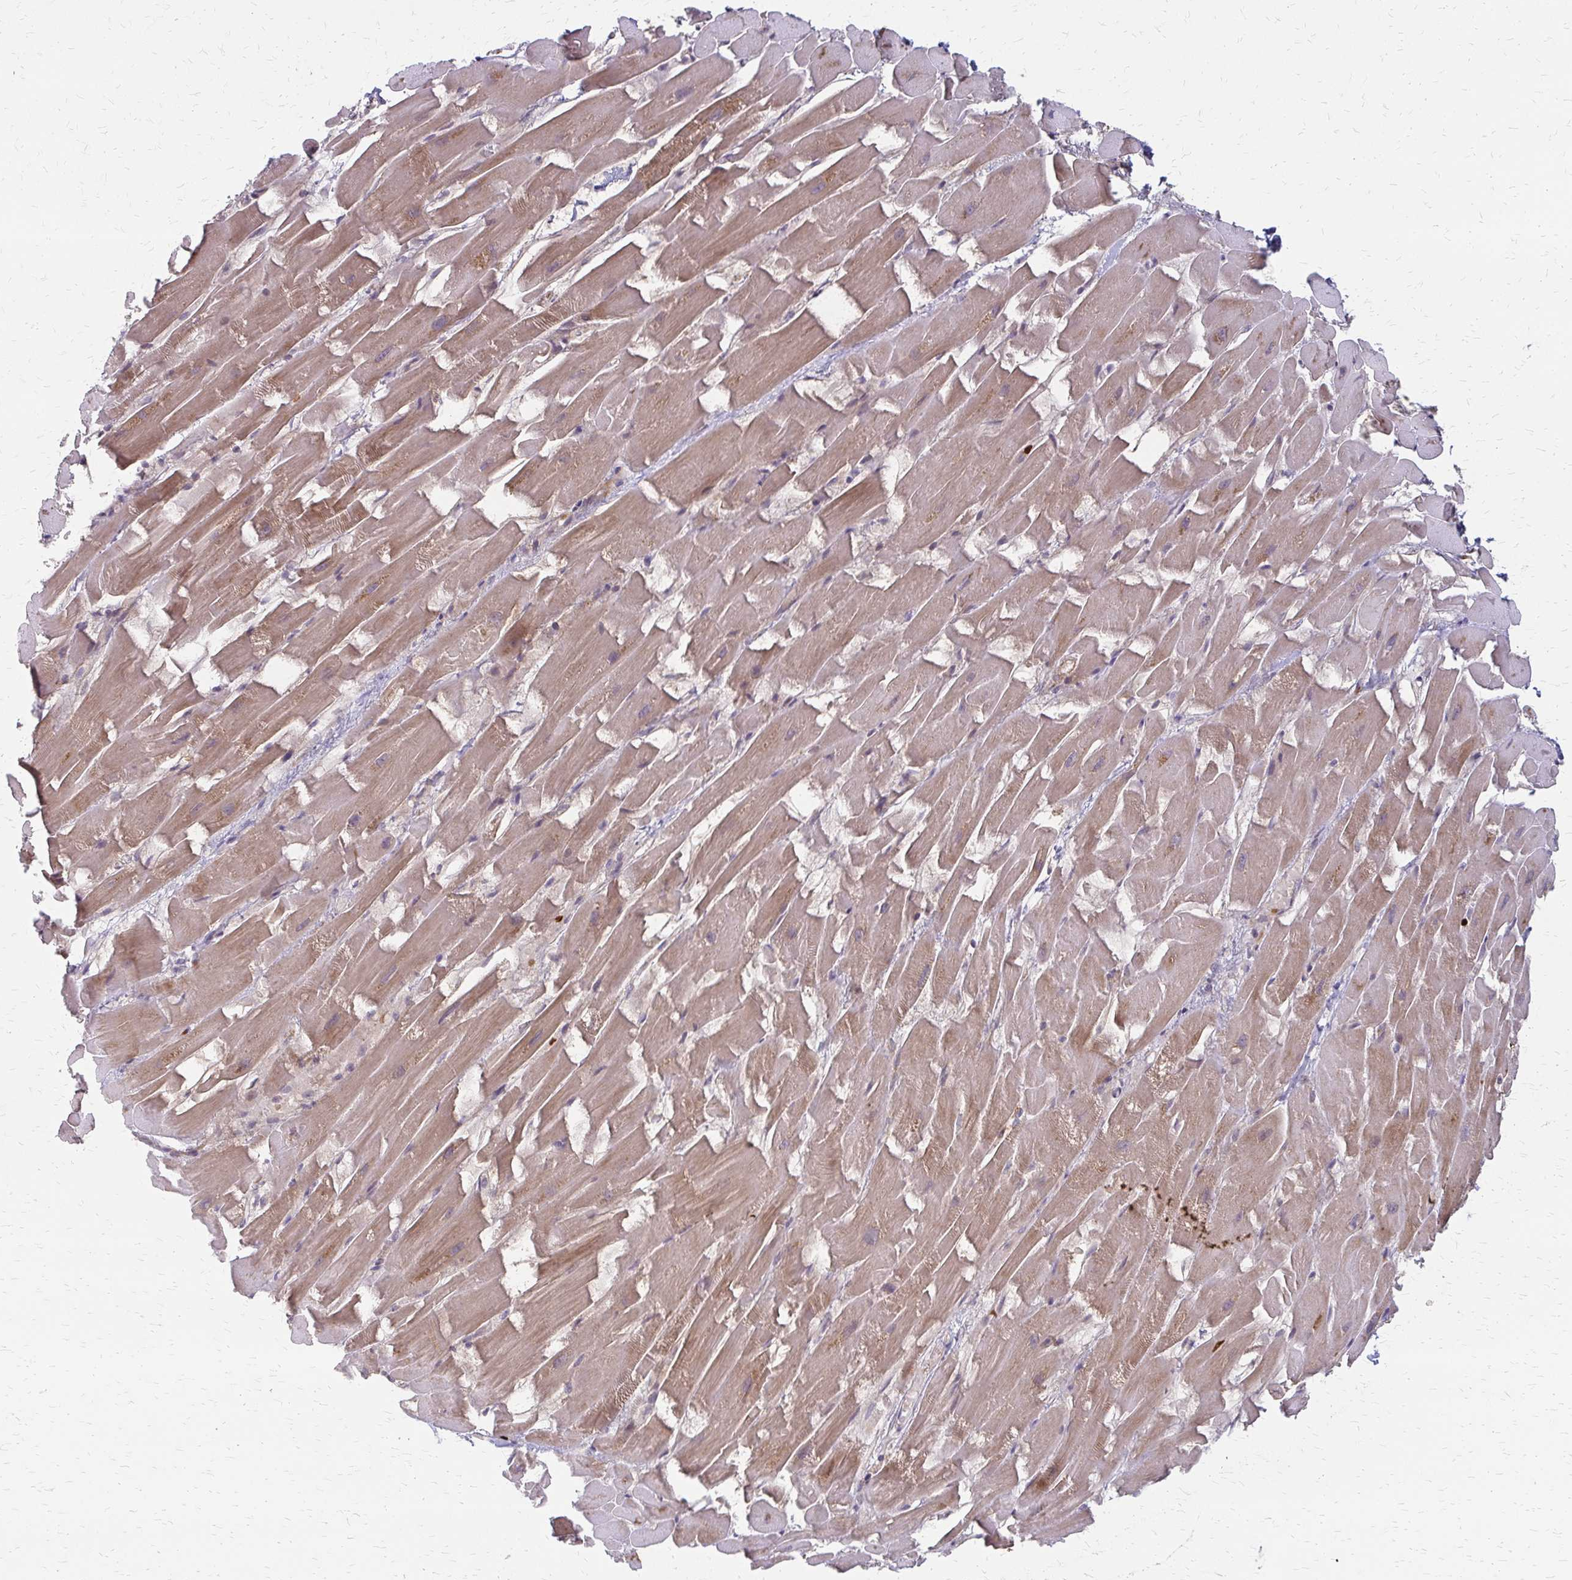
{"staining": {"intensity": "moderate", "quantity": ">75%", "location": "cytoplasmic/membranous"}, "tissue": "heart muscle", "cell_type": "Cardiomyocytes", "image_type": "normal", "snomed": [{"axis": "morphology", "description": "Normal tissue, NOS"}, {"axis": "topography", "description": "Heart"}], "caption": "Heart muscle stained with DAB (3,3'-diaminobenzidine) immunohistochemistry (IHC) reveals medium levels of moderate cytoplasmic/membranous staining in about >75% of cardiomyocytes.", "gene": "ZNF383", "patient": {"sex": "male", "age": 37}}